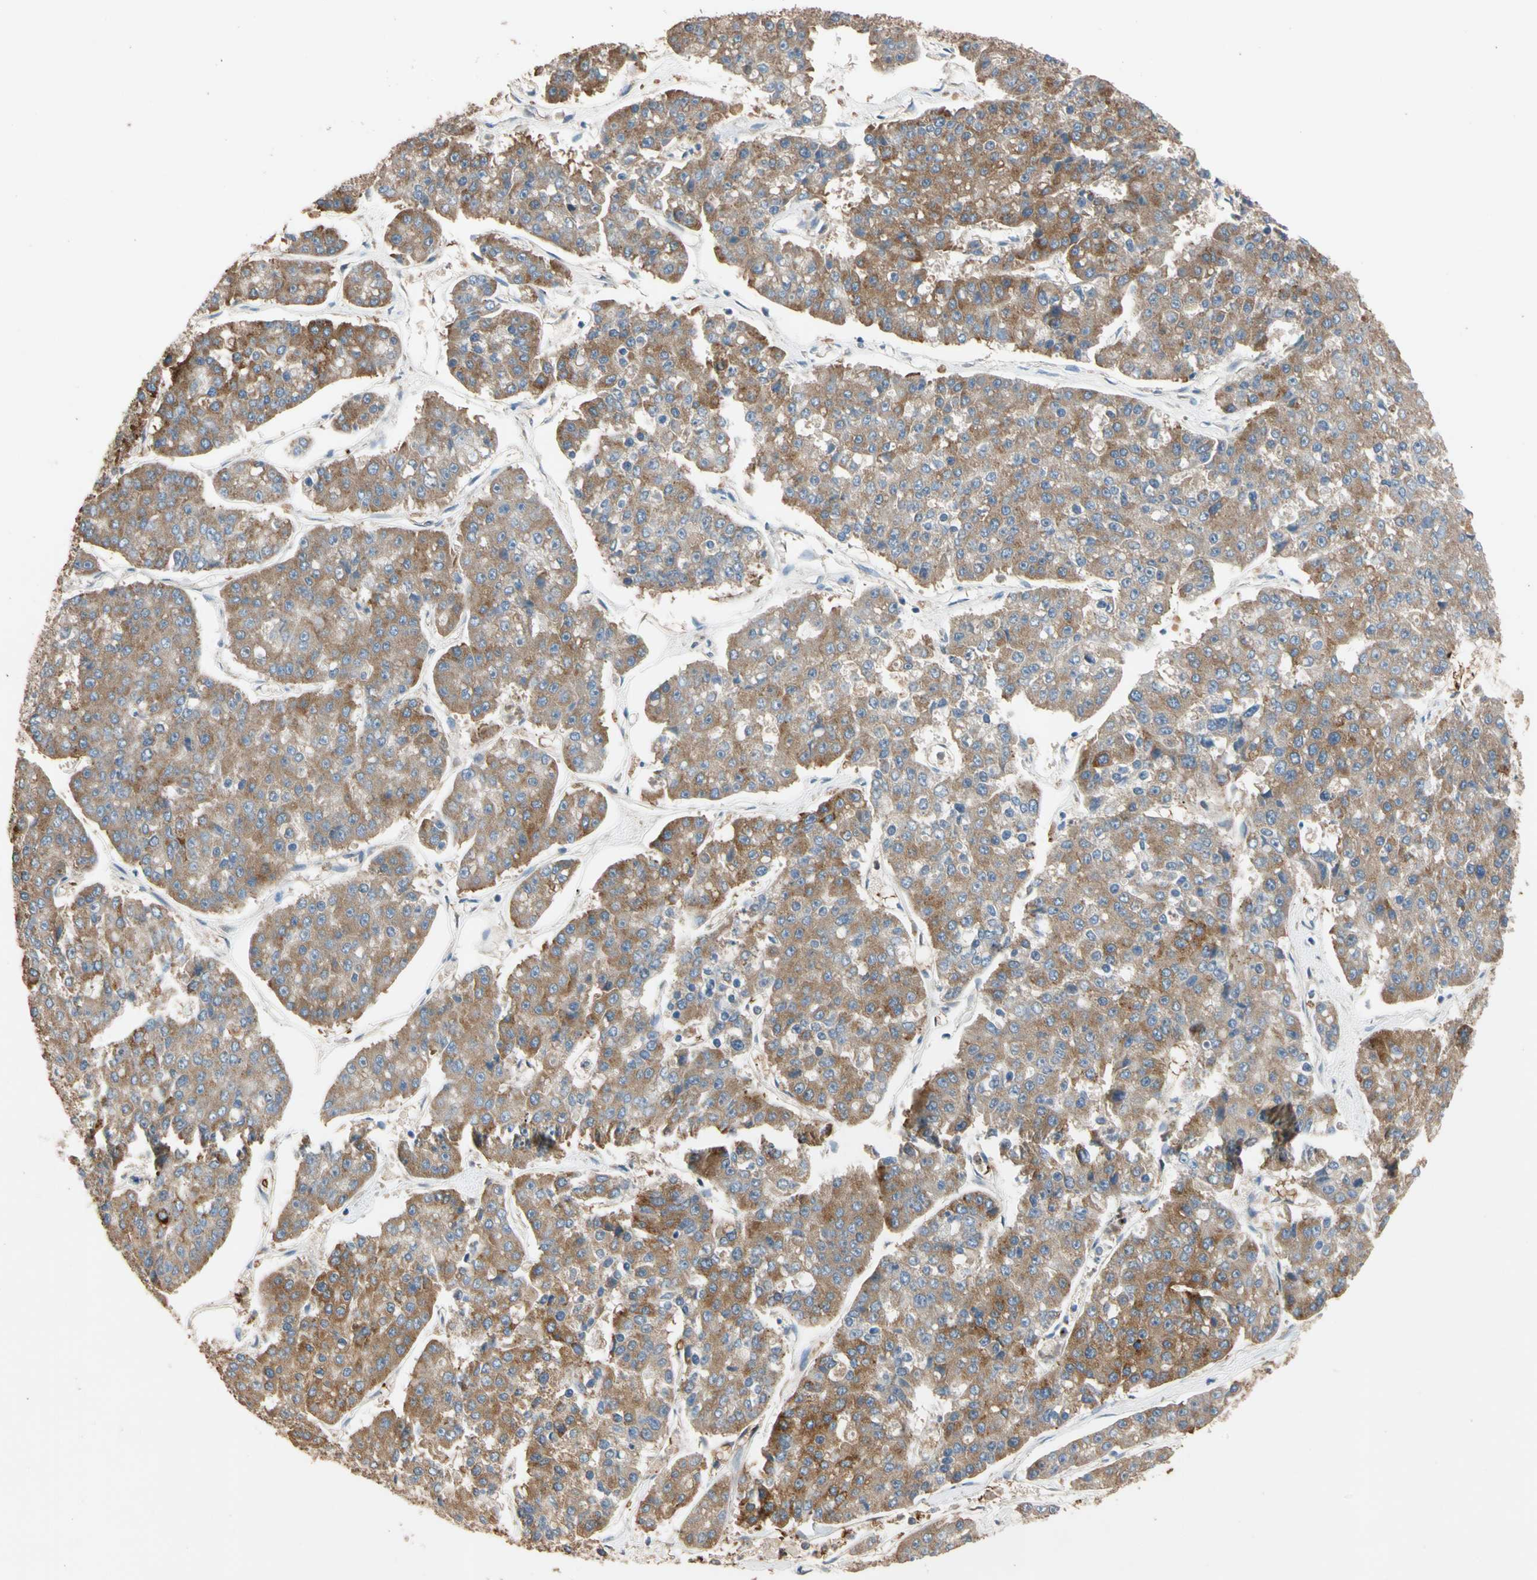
{"staining": {"intensity": "strong", "quantity": ">75%", "location": "cytoplasmic/membranous"}, "tissue": "pancreatic cancer", "cell_type": "Tumor cells", "image_type": "cancer", "snomed": [{"axis": "morphology", "description": "Adenocarcinoma, NOS"}, {"axis": "topography", "description": "Pancreas"}], "caption": "Immunohistochemical staining of pancreatic cancer reveals strong cytoplasmic/membranous protein expression in about >75% of tumor cells. (DAB IHC with brightfield microscopy, high magnification).", "gene": "RIOK2", "patient": {"sex": "male", "age": 50}}